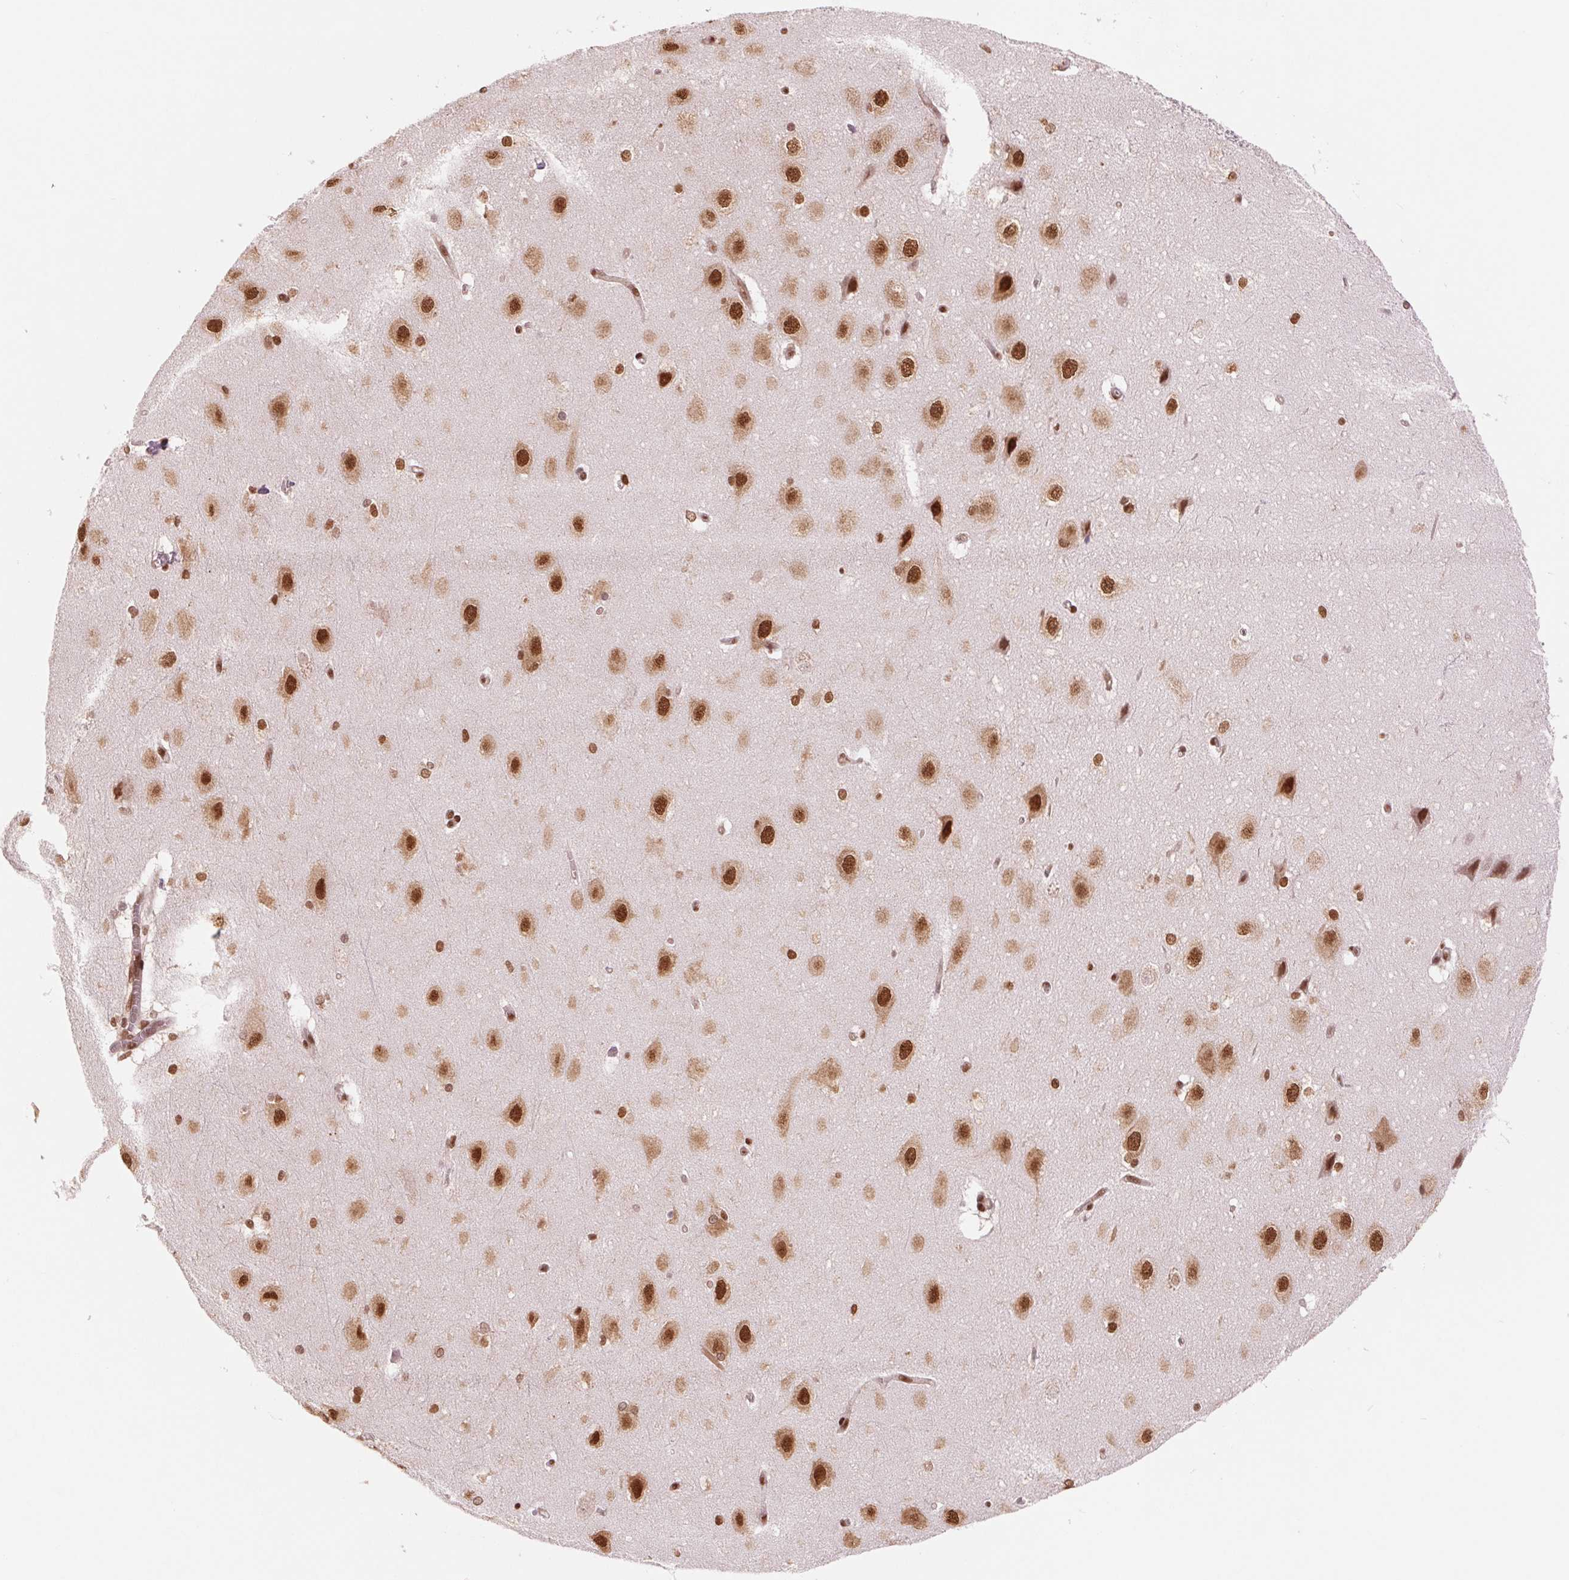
{"staining": {"intensity": "strong", "quantity": "<25%", "location": "nuclear"}, "tissue": "hippocampus", "cell_type": "Glial cells", "image_type": "normal", "snomed": [{"axis": "morphology", "description": "Normal tissue, NOS"}, {"axis": "topography", "description": "Cerebral cortex"}, {"axis": "topography", "description": "Hippocampus"}], "caption": "Glial cells demonstrate strong nuclear expression in approximately <25% of cells in unremarkable hippocampus.", "gene": "TTLL9", "patient": {"sex": "female", "age": 19}}